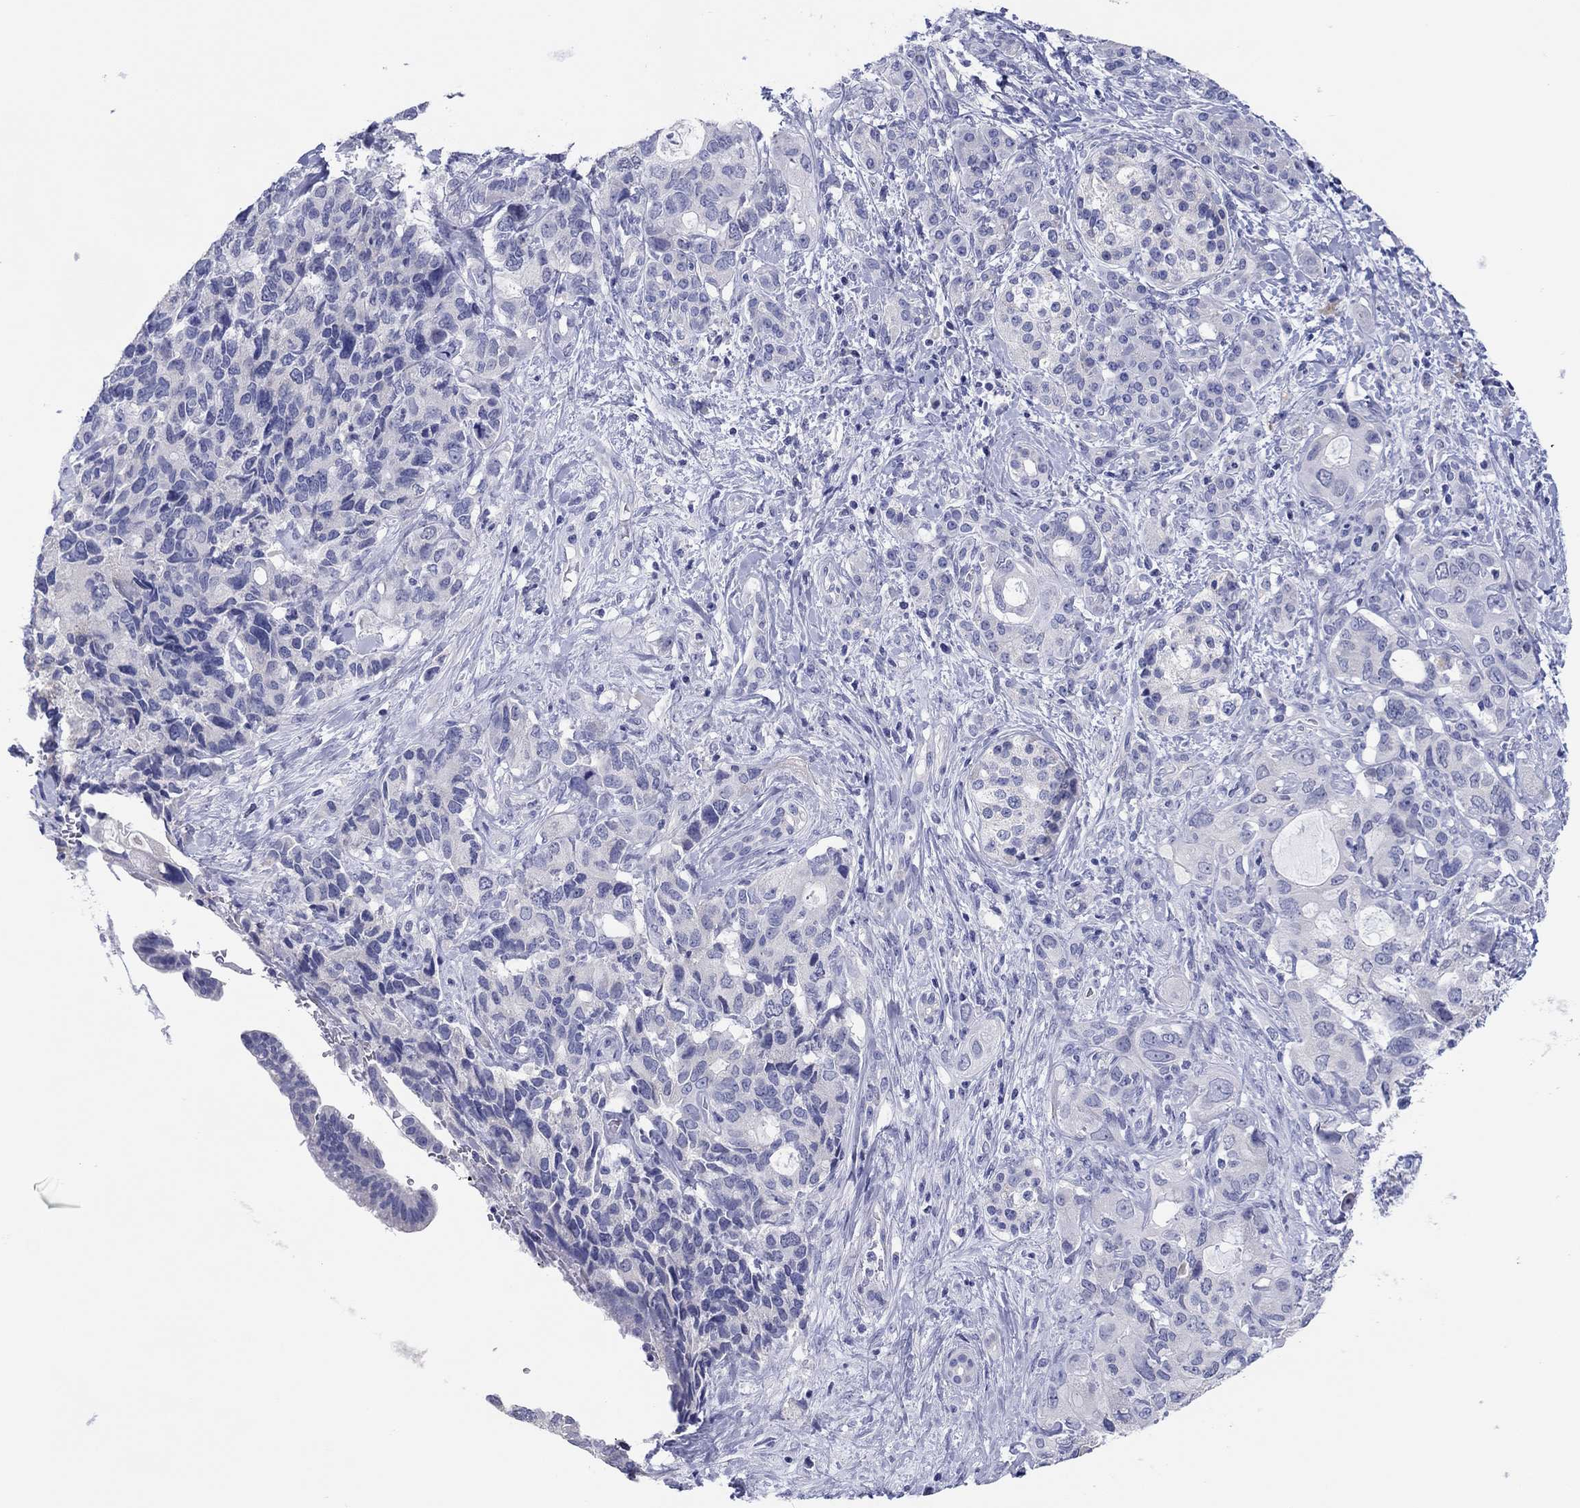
{"staining": {"intensity": "negative", "quantity": "none", "location": "none"}, "tissue": "pancreatic cancer", "cell_type": "Tumor cells", "image_type": "cancer", "snomed": [{"axis": "morphology", "description": "Adenocarcinoma, NOS"}, {"axis": "topography", "description": "Pancreas"}], "caption": "A high-resolution histopathology image shows IHC staining of adenocarcinoma (pancreatic), which demonstrates no significant staining in tumor cells.", "gene": "ERICH3", "patient": {"sex": "female", "age": 56}}